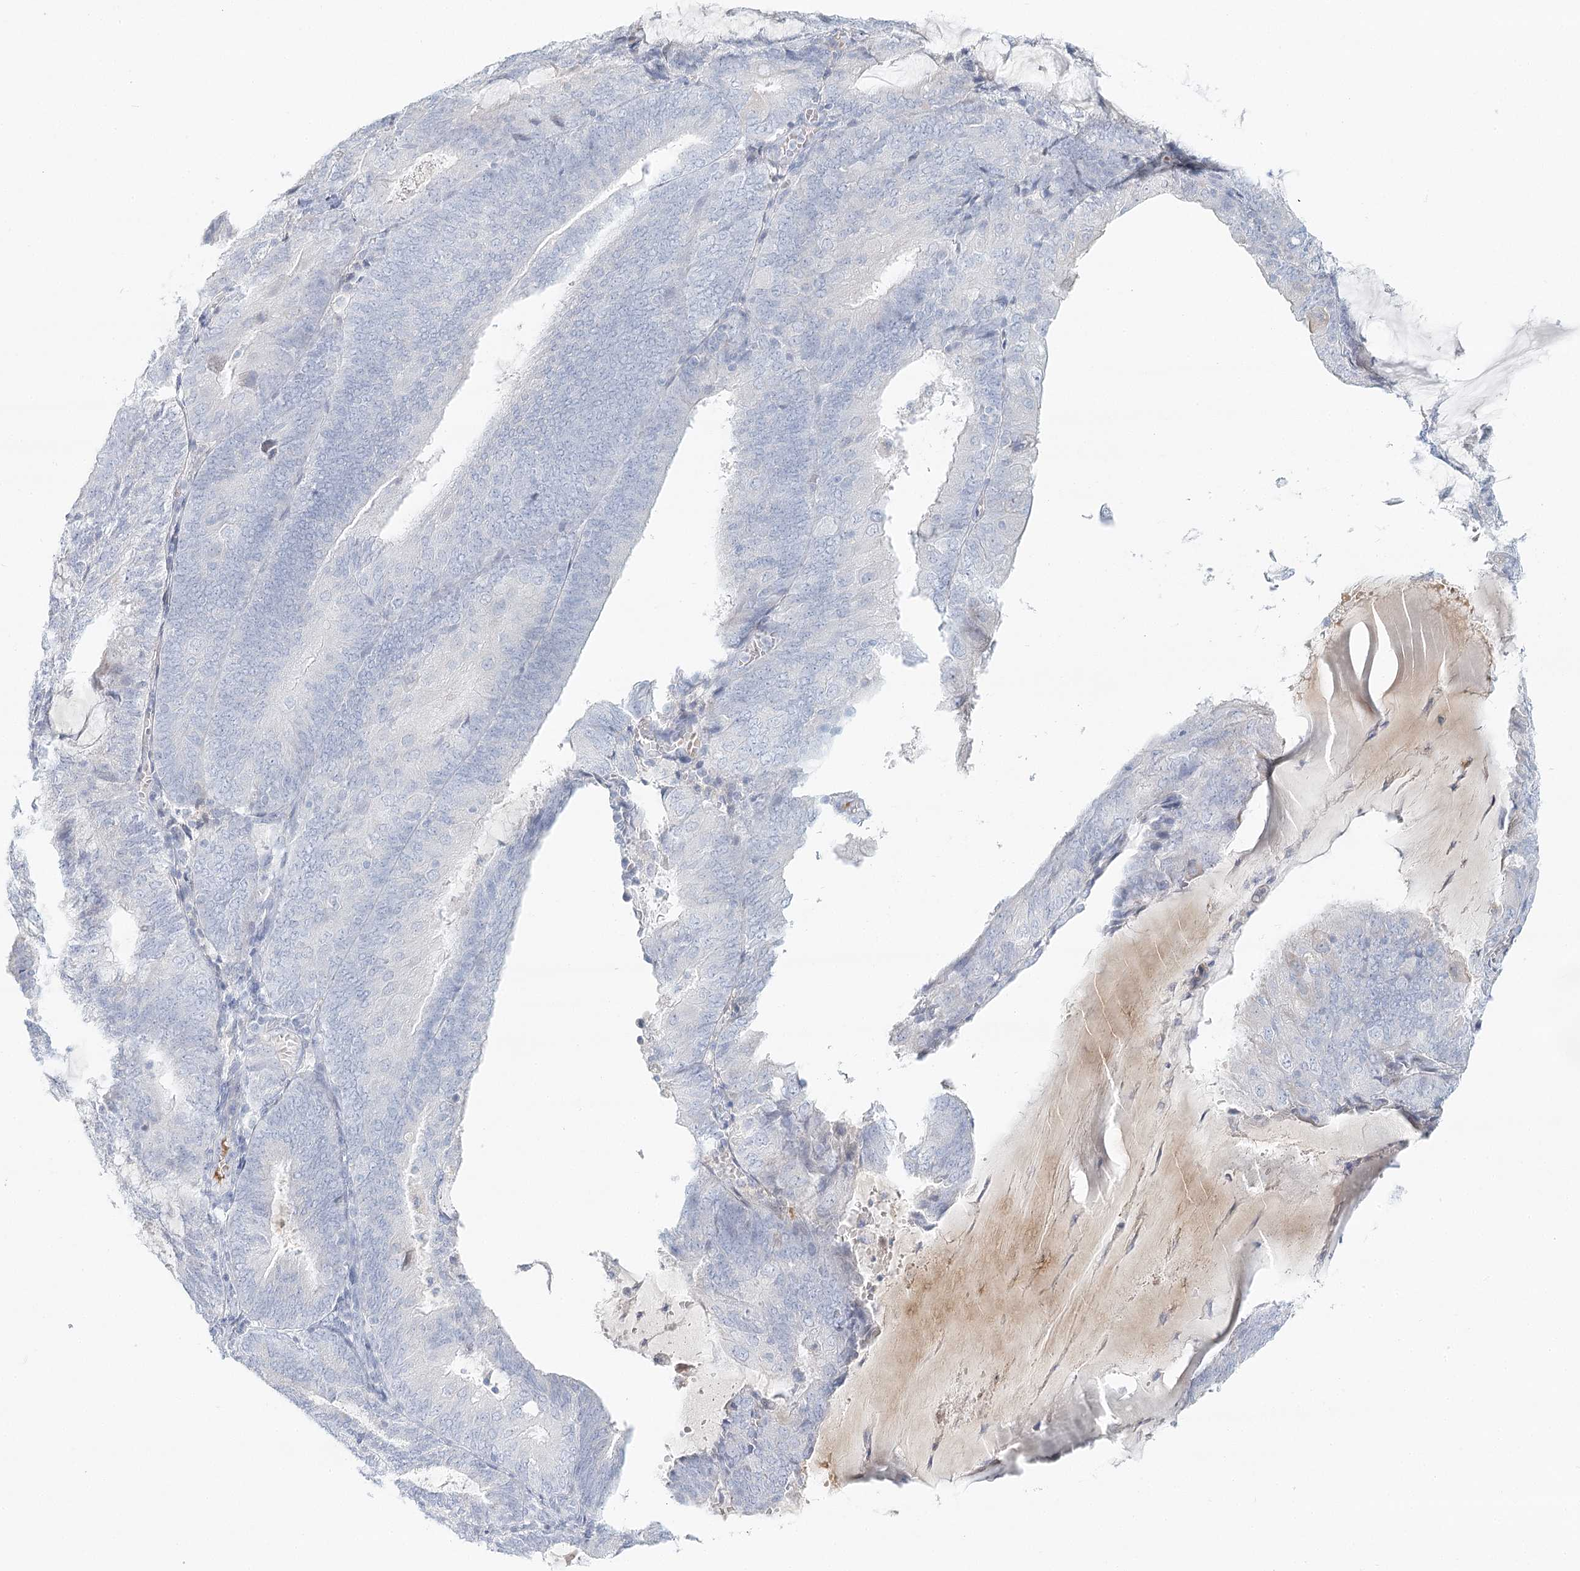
{"staining": {"intensity": "negative", "quantity": "none", "location": "none"}, "tissue": "endometrial cancer", "cell_type": "Tumor cells", "image_type": "cancer", "snomed": [{"axis": "morphology", "description": "Adenocarcinoma, NOS"}, {"axis": "topography", "description": "Endometrium"}], "caption": "This is an immunohistochemistry image of endometrial cancer. There is no expression in tumor cells.", "gene": "DMGDH", "patient": {"sex": "female", "age": 81}}